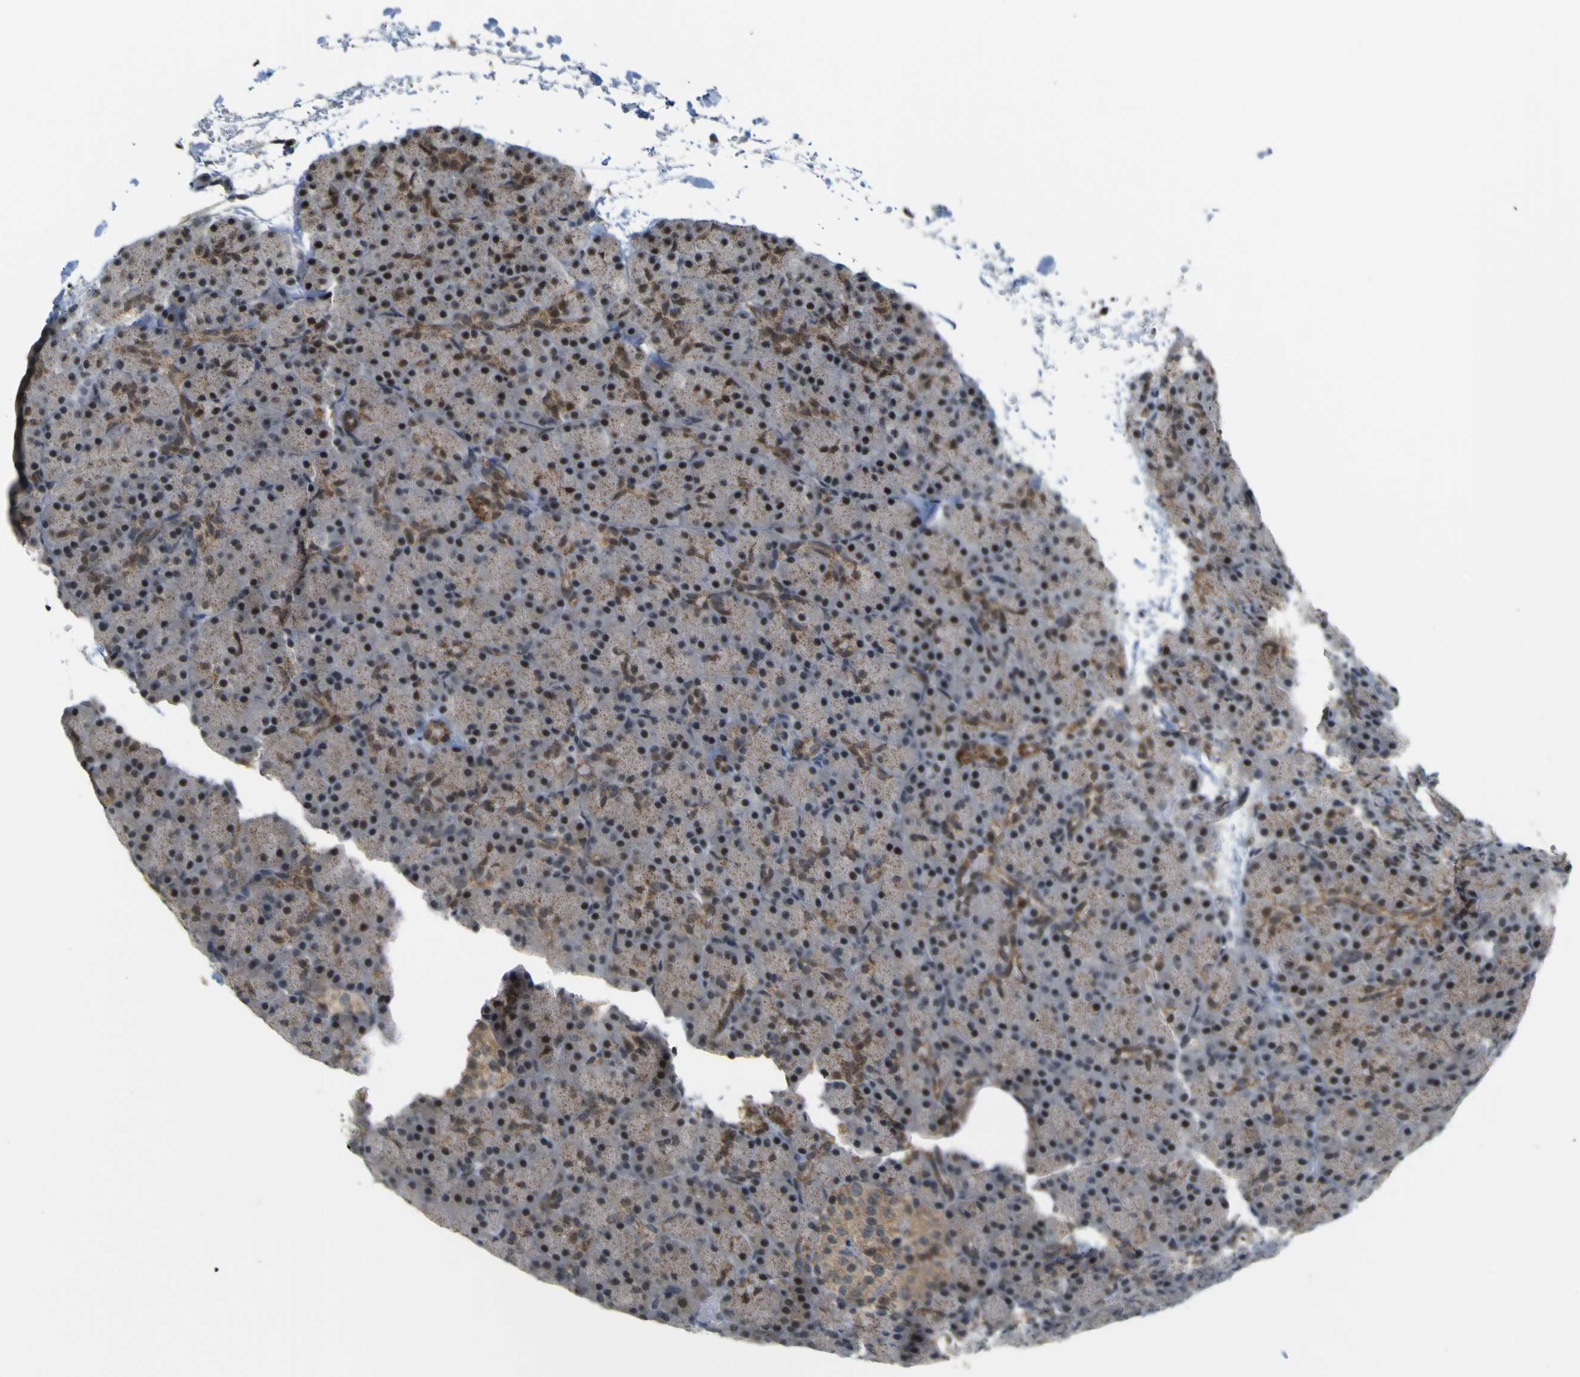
{"staining": {"intensity": "moderate", "quantity": "25%-75%", "location": "cytoplasmic/membranous,nuclear"}, "tissue": "pancreas", "cell_type": "Exocrine glandular cells", "image_type": "normal", "snomed": [{"axis": "morphology", "description": "Normal tissue, NOS"}, {"axis": "topography", "description": "Pancreas"}], "caption": "Human pancreas stained for a protein (brown) displays moderate cytoplasmic/membranous,nuclear positive staining in approximately 25%-75% of exocrine glandular cells.", "gene": "ACBD5", "patient": {"sex": "female", "age": 43}}